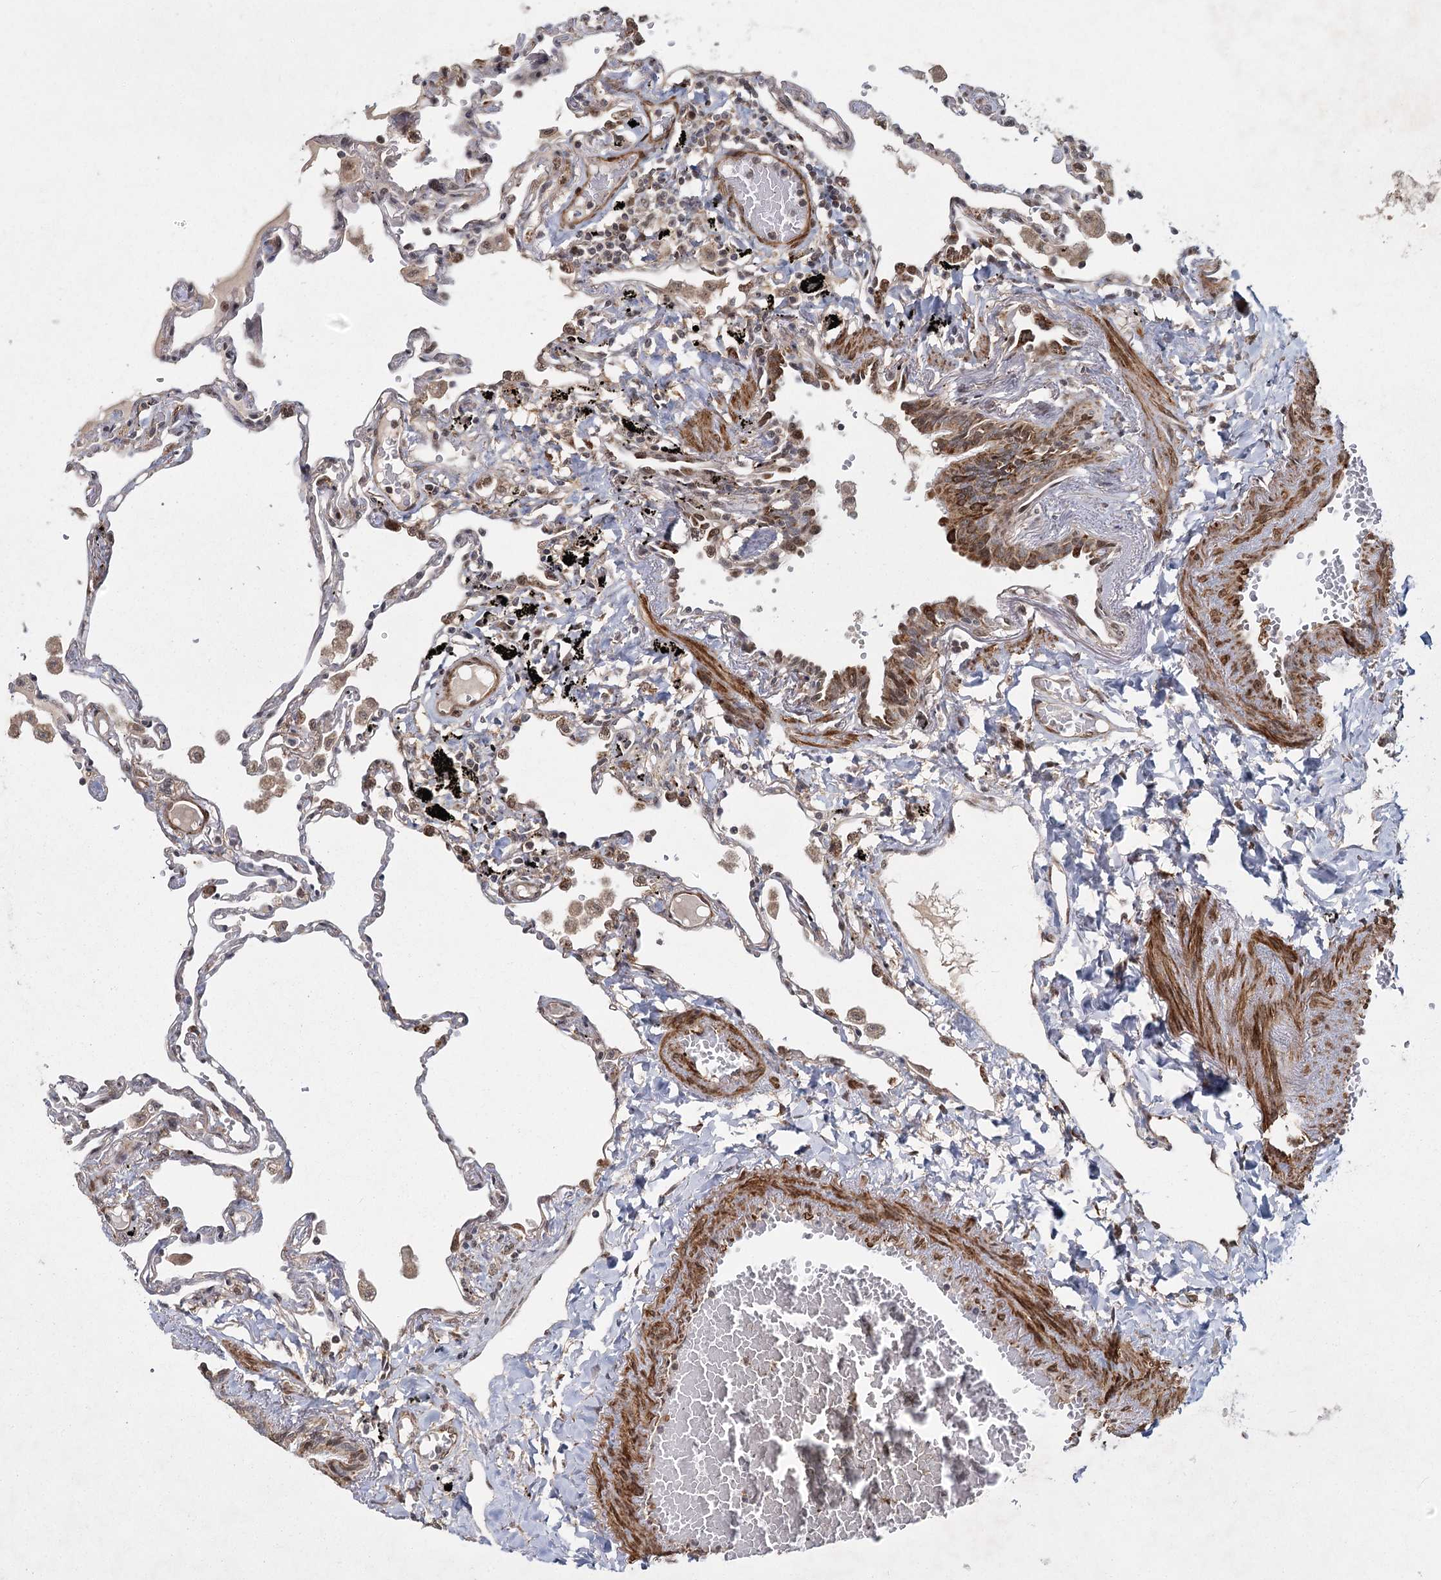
{"staining": {"intensity": "moderate", "quantity": "25%-75%", "location": "nuclear"}, "tissue": "lung", "cell_type": "Alveolar cells", "image_type": "normal", "snomed": [{"axis": "morphology", "description": "Normal tissue, NOS"}, {"axis": "topography", "description": "Lung"}], "caption": "A micrograph of lung stained for a protein displays moderate nuclear brown staining in alveolar cells.", "gene": "ZCCHC24", "patient": {"sex": "female", "age": 67}}